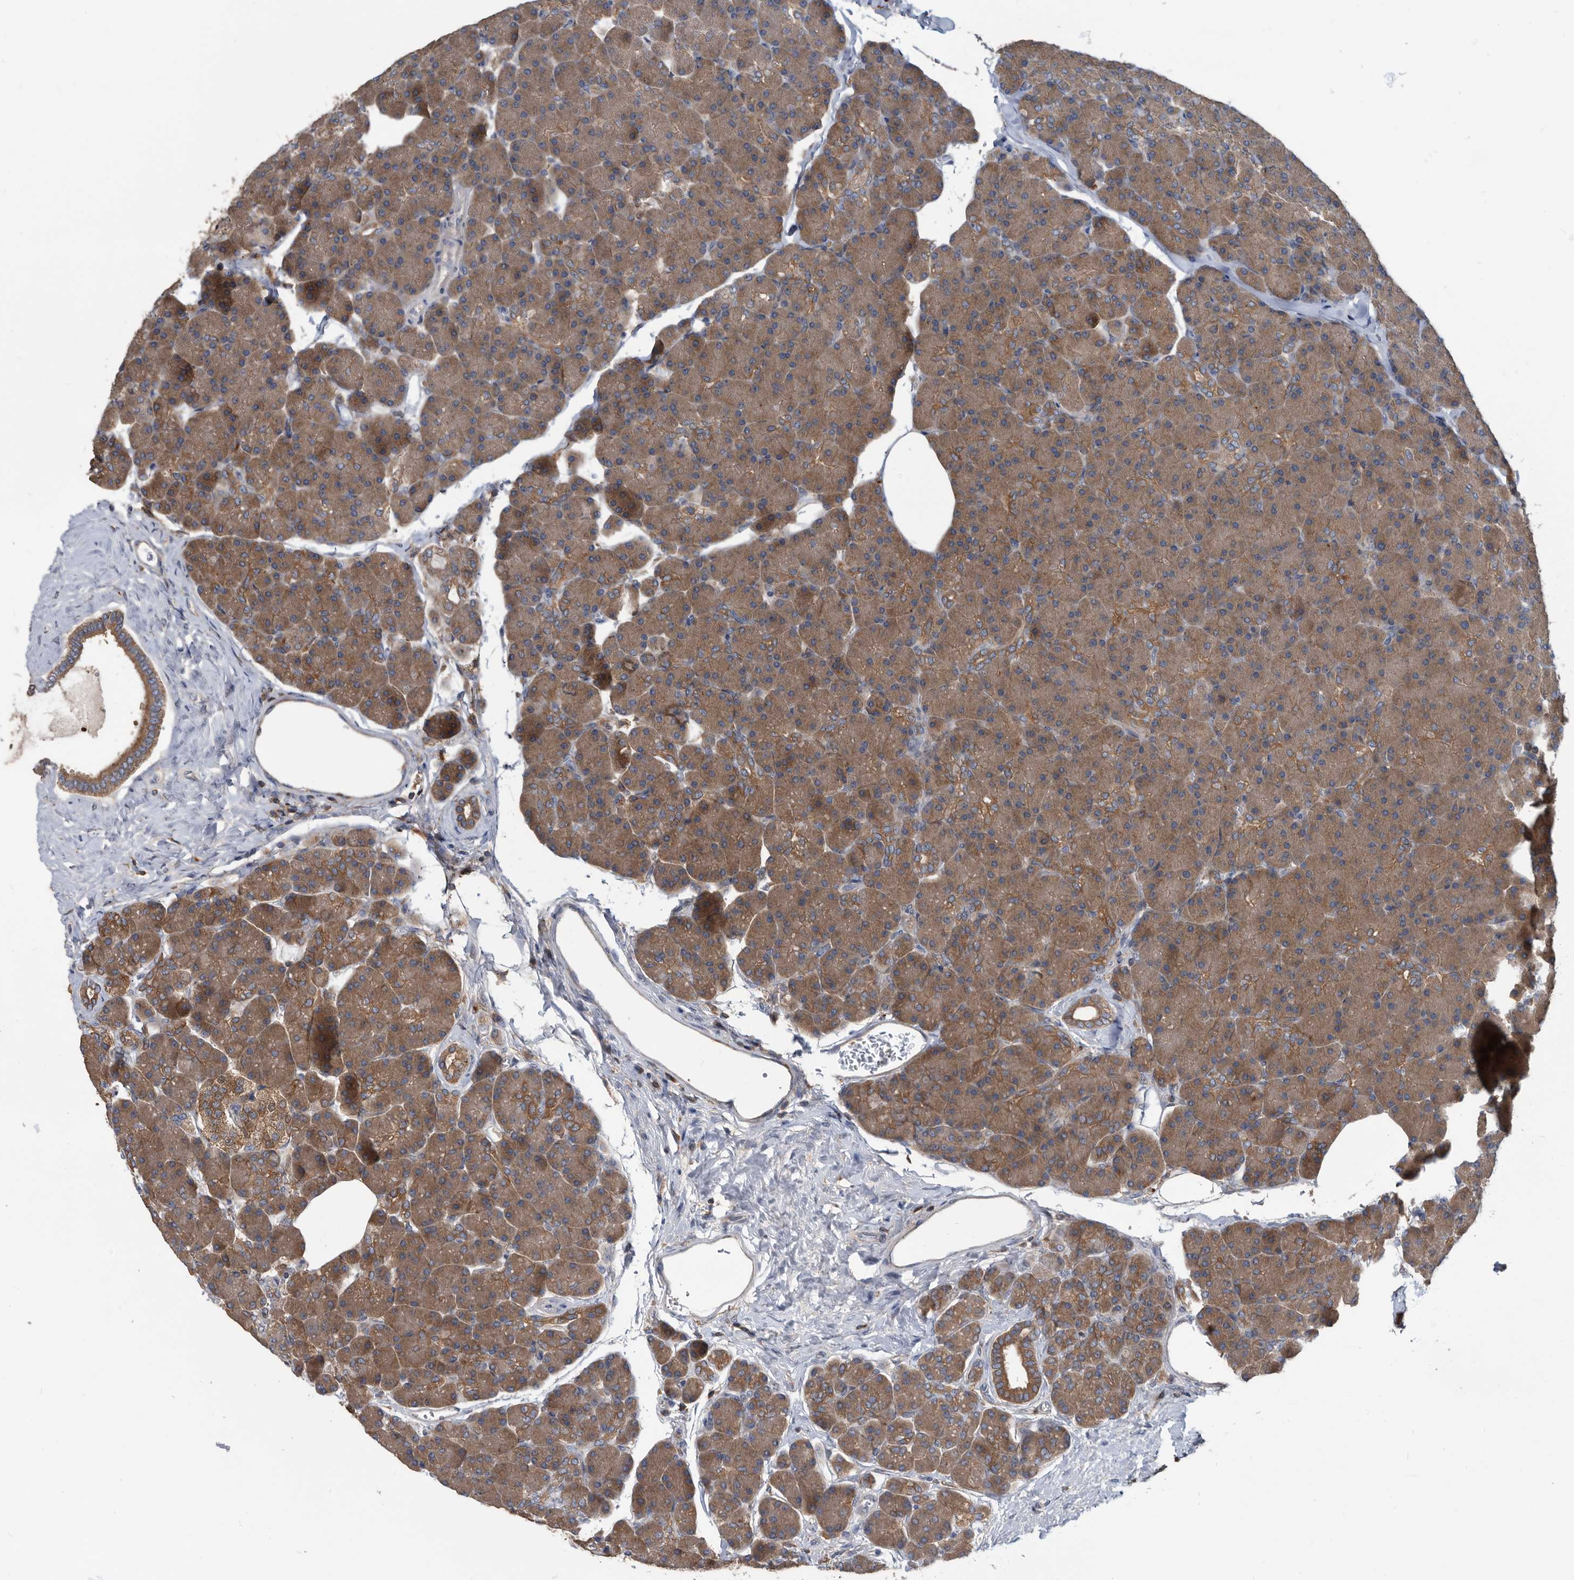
{"staining": {"intensity": "moderate", "quantity": ">75%", "location": "cytoplasmic/membranous"}, "tissue": "pancreas", "cell_type": "Exocrine glandular cells", "image_type": "normal", "snomed": [{"axis": "morphology", "description": "Normal tissue, NOS"}, {"axis": "topography", "description": "Pancreas"}], "caption": "Immunohistochemical staining of normal pancreas reveals medium levels of moderate cytoplasmic/membranous expression in approximately >75% of exocrine glandular cells. (IHC, brightfield microscopy, high magnification).", "gene": "APEH", "patient": {"sex": "female", "age": 43}}